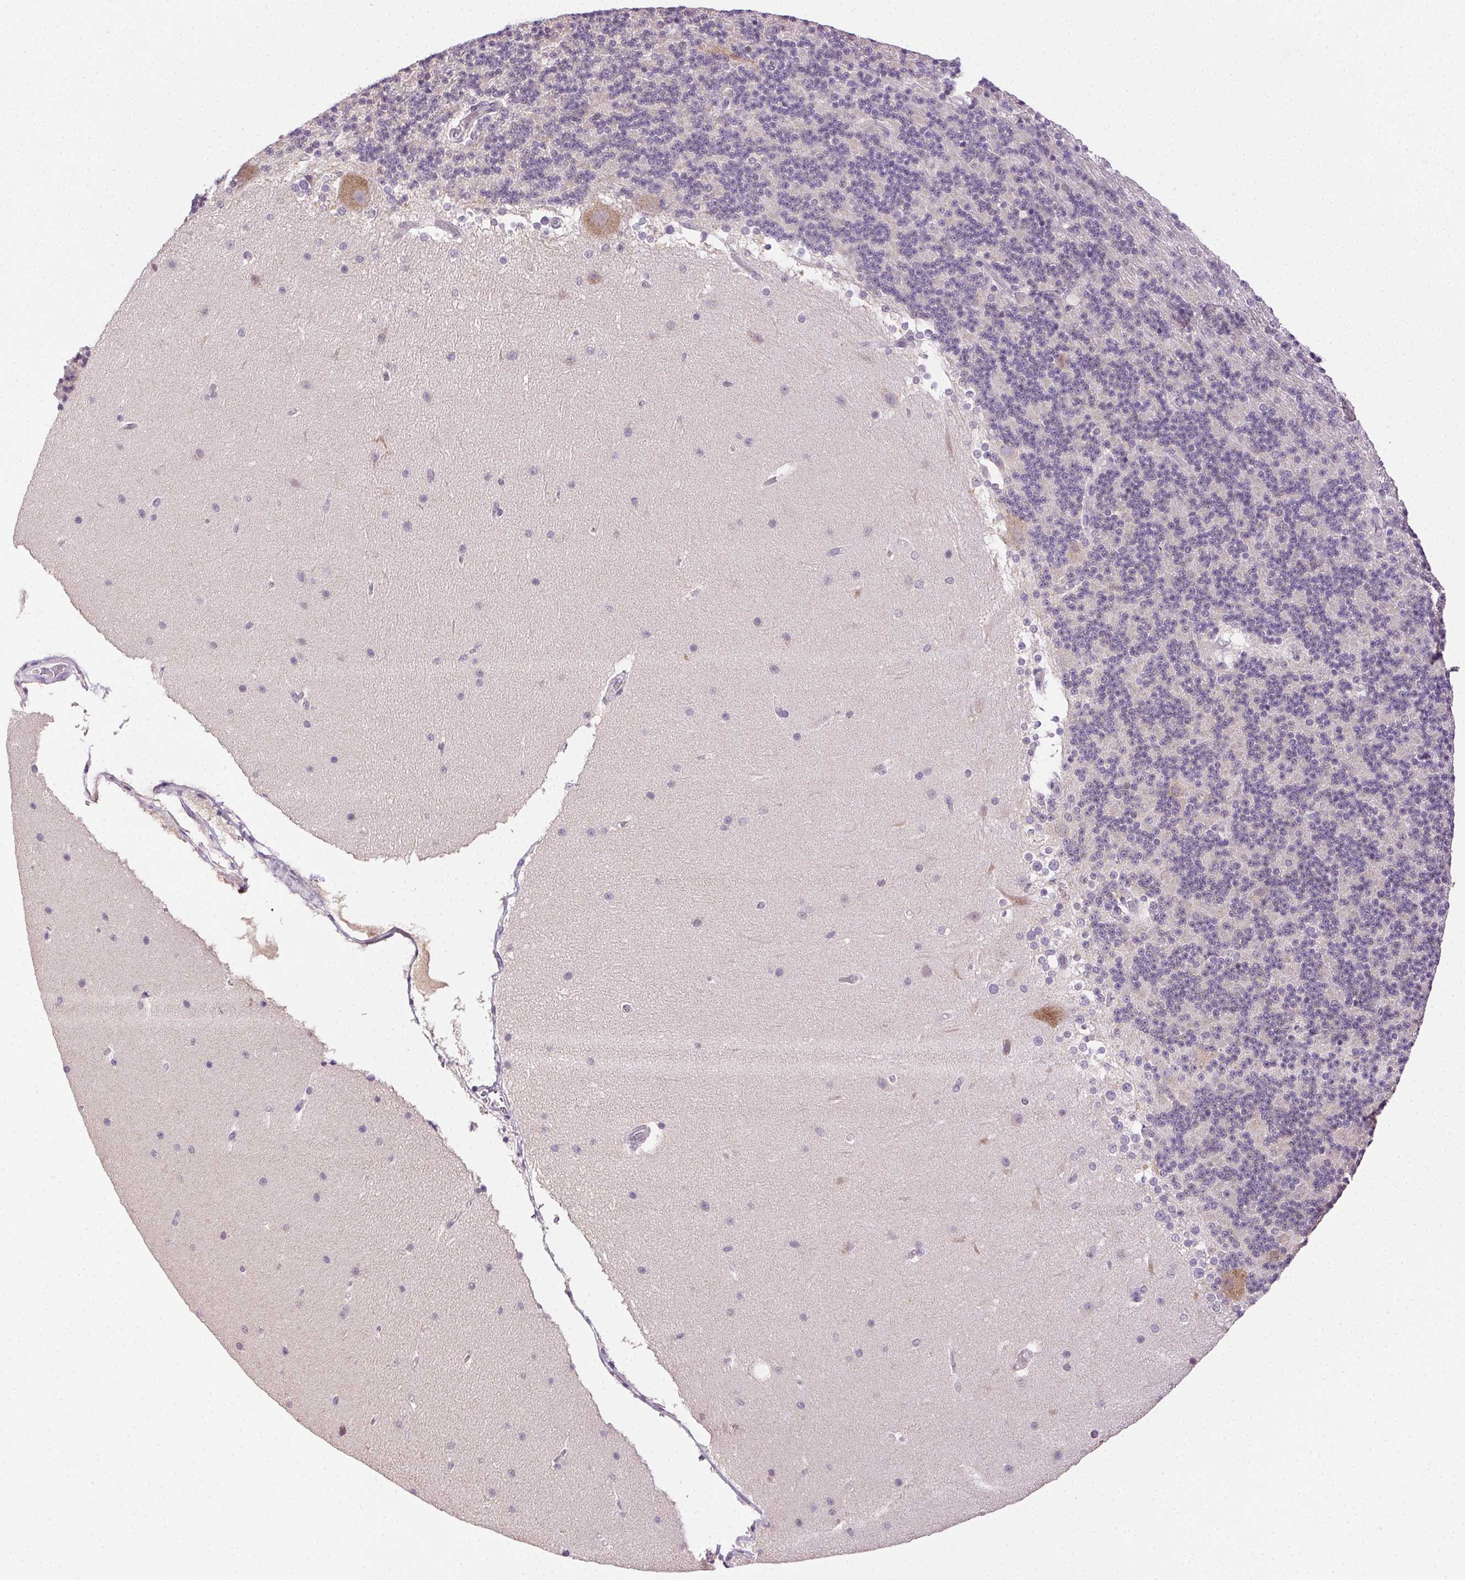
{"staining": {"intensity": "negative", "quantity": "none", "location": "none"}, "tissue": "cerebellum", "cell_type": "Cells in granular layer", "image_type": "normal", "snomed": [{"axis": "morphology", "description": "Normal tissue, NOS"}, {"axis": "topography", "description": "Cerebellum"}], "caption": "An immunohistochemistry histopathology image of normal cerebellum is shown. There is no staining in cells in granular layer of cerebellum.", "gene": "AKAP5", "patient": {"sex": "female", "age": 19}}